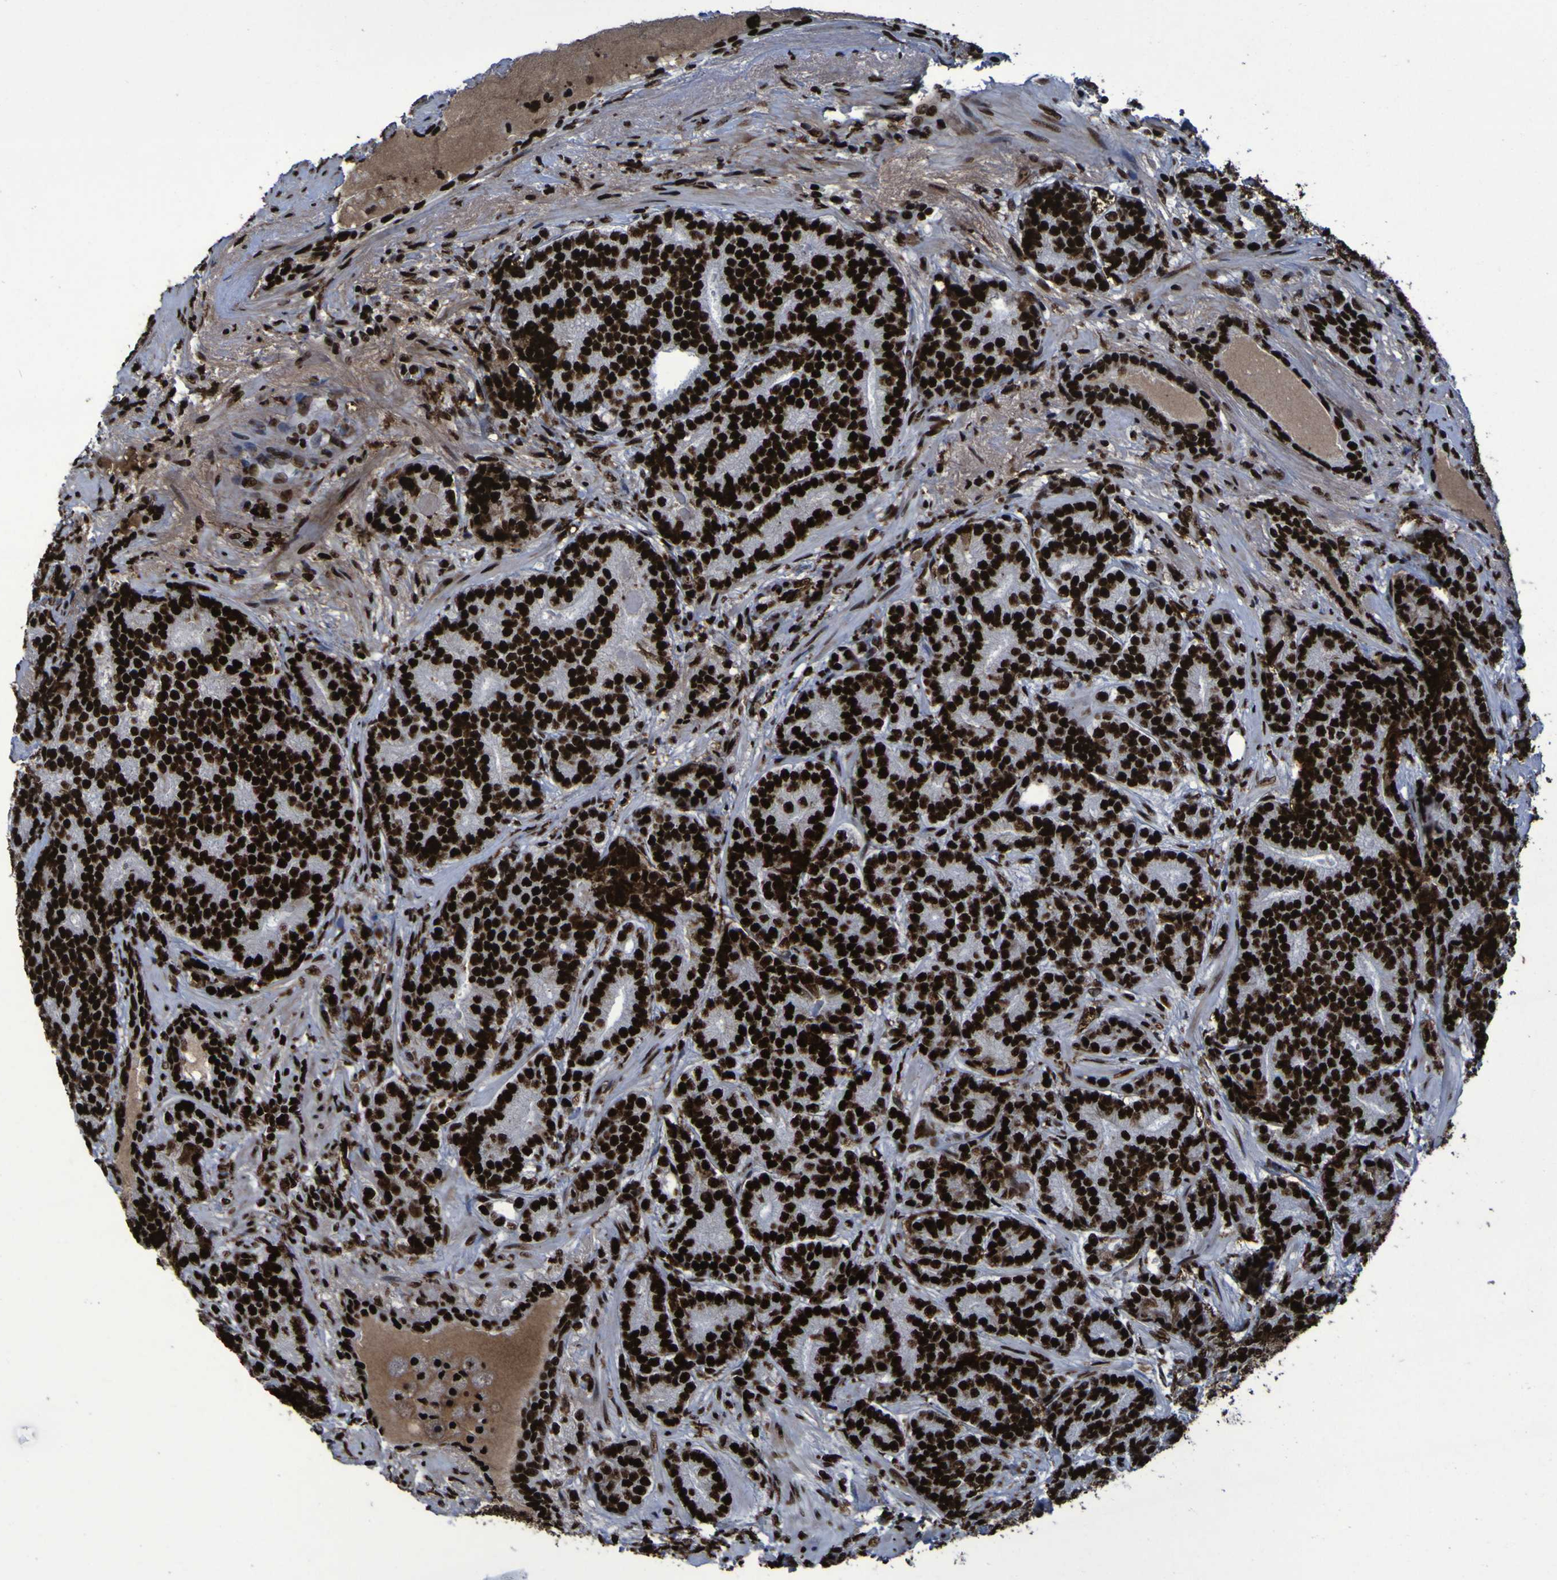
{"staining": {"intensity": "strong", "quantity": ">75%", "location": "nuclear"}, "tissue": "prostate cancer", "cell_type": "Tumor cells", "image_type": "cancer", "snomed": [{"axis": "morphology", "description": "Adenocarcinoma, High grade"}, {"axis": "topography", "description": "Prostate"}], "caption": "Prostate cancer tissue reveals strong nuclear expression in about >75% of tumor cells, visualized by immunohistochemistry.", "gene": "NPM1", "patient": {"sex": "male", "age": 61}}